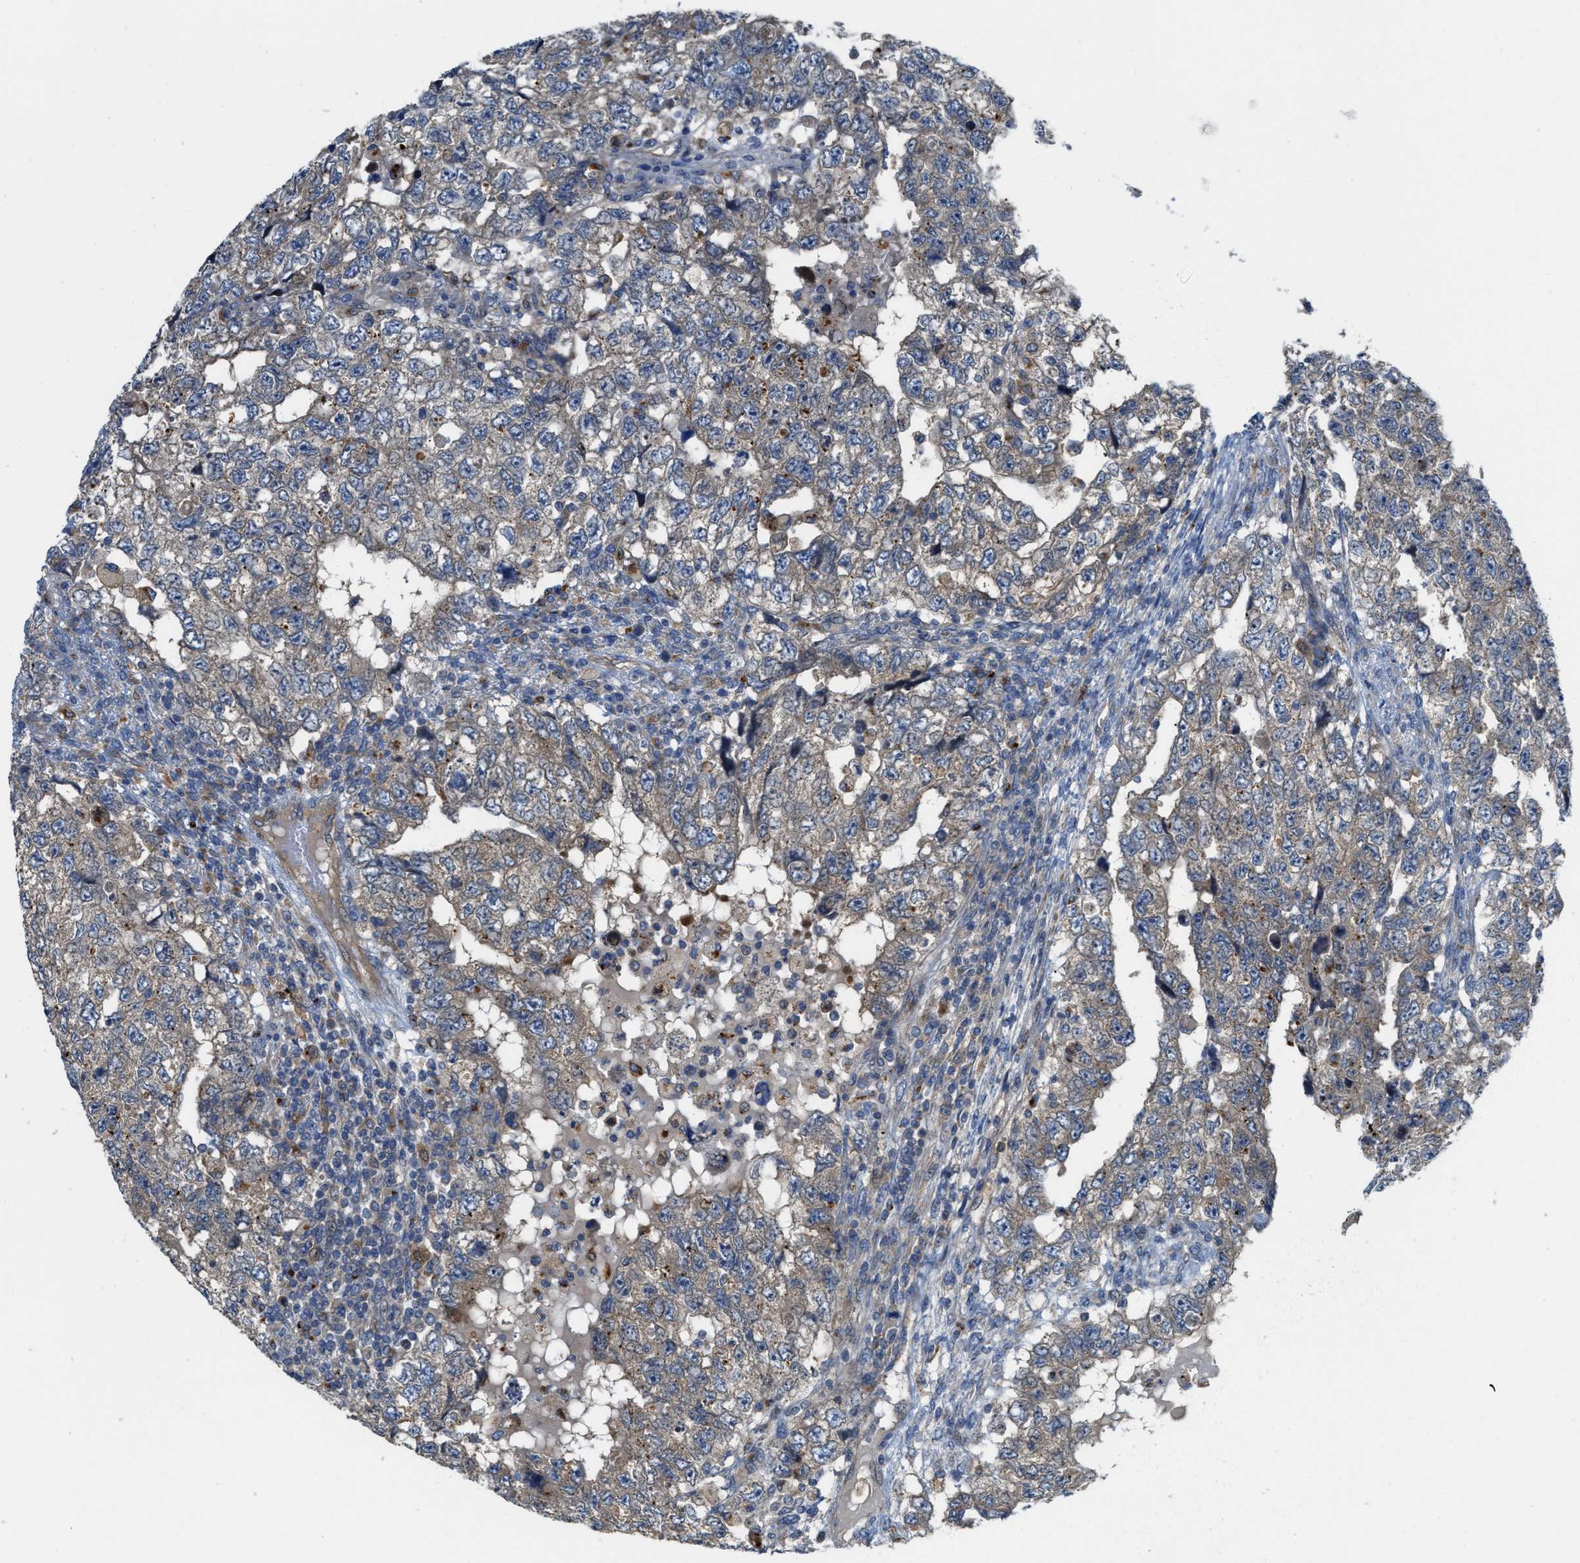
{"staining": {"intensity": "weak", "quantity": "25%-75%", "location": "cytoplasmic/membranous"}, "tissue": "testis cancer", "cell_type": "Tumor cells", "image_type": "cancer", "snomed": [{"axis": "morphology", "description": "Carcinoma, Embryonal, NOS"}, {"axis": "topography", "description": "Testis"}], "caption": "This histopathology image demonstrates embryonal carcinoma (testis) stained with IHC to label a protein in brown. The cytoplasmic/membranous of tumor cells show weak positivity for the protein. Nuclei are counter-stained blue.", "gene": "KLHDC10", "patient": {"sex": "male", "age": 36}}